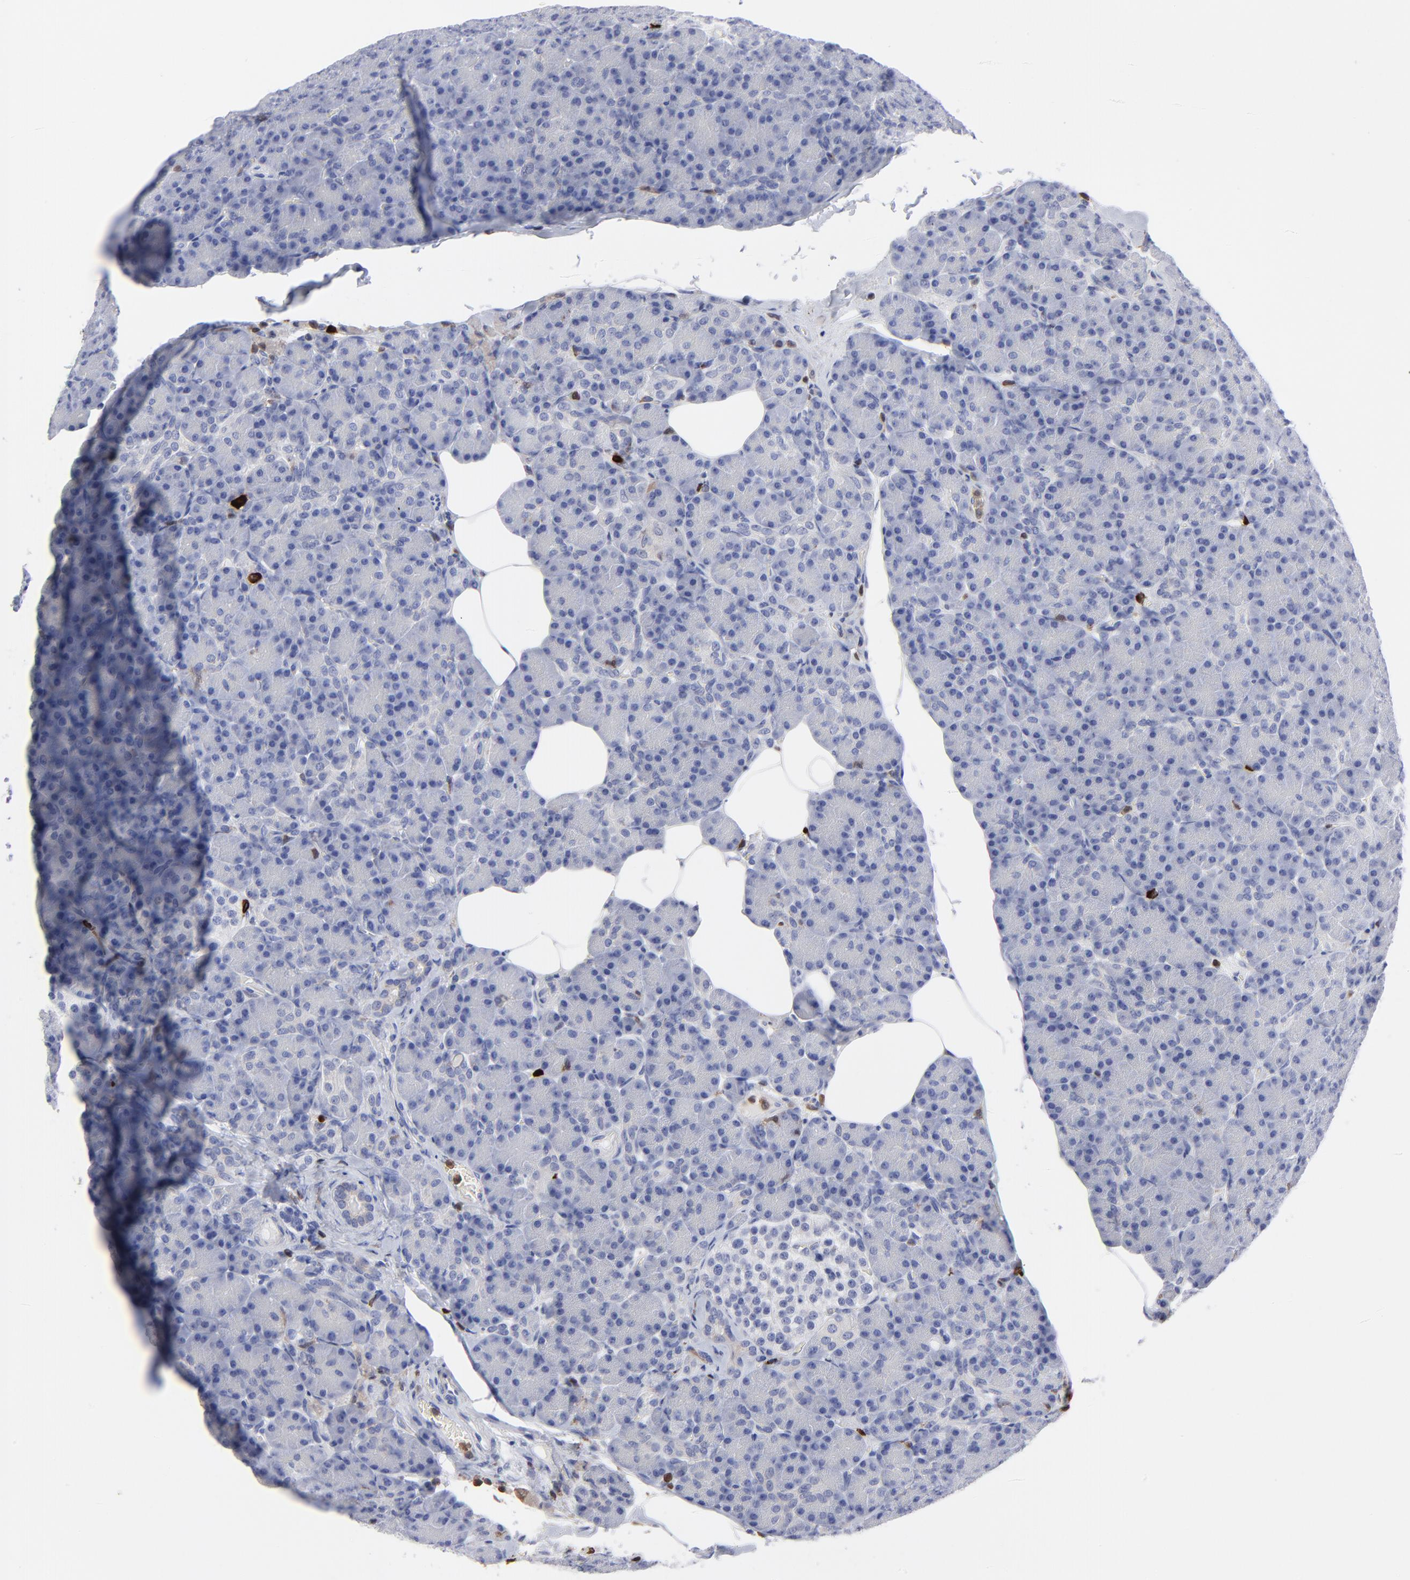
{"staining": {"intensity": "negative", "quantity": "none", "location": "none"}, "tissue": "pancreas", "cell_type": "Exocrine glandular cells", "image_type": "normal", "snomed": [{"axis": "morphology", "description": "Normal tissue, NOS"}, {"axis": "topography", "description": "Pancreas"}], "caption": "There is no significant expression in exocrine glandular cells of pancreas. (Brightfield microscopy of DAB immunohistochemistry at high magnification).", "gene": "TBXT", "patient": {"sex": "female", "age": 43}}